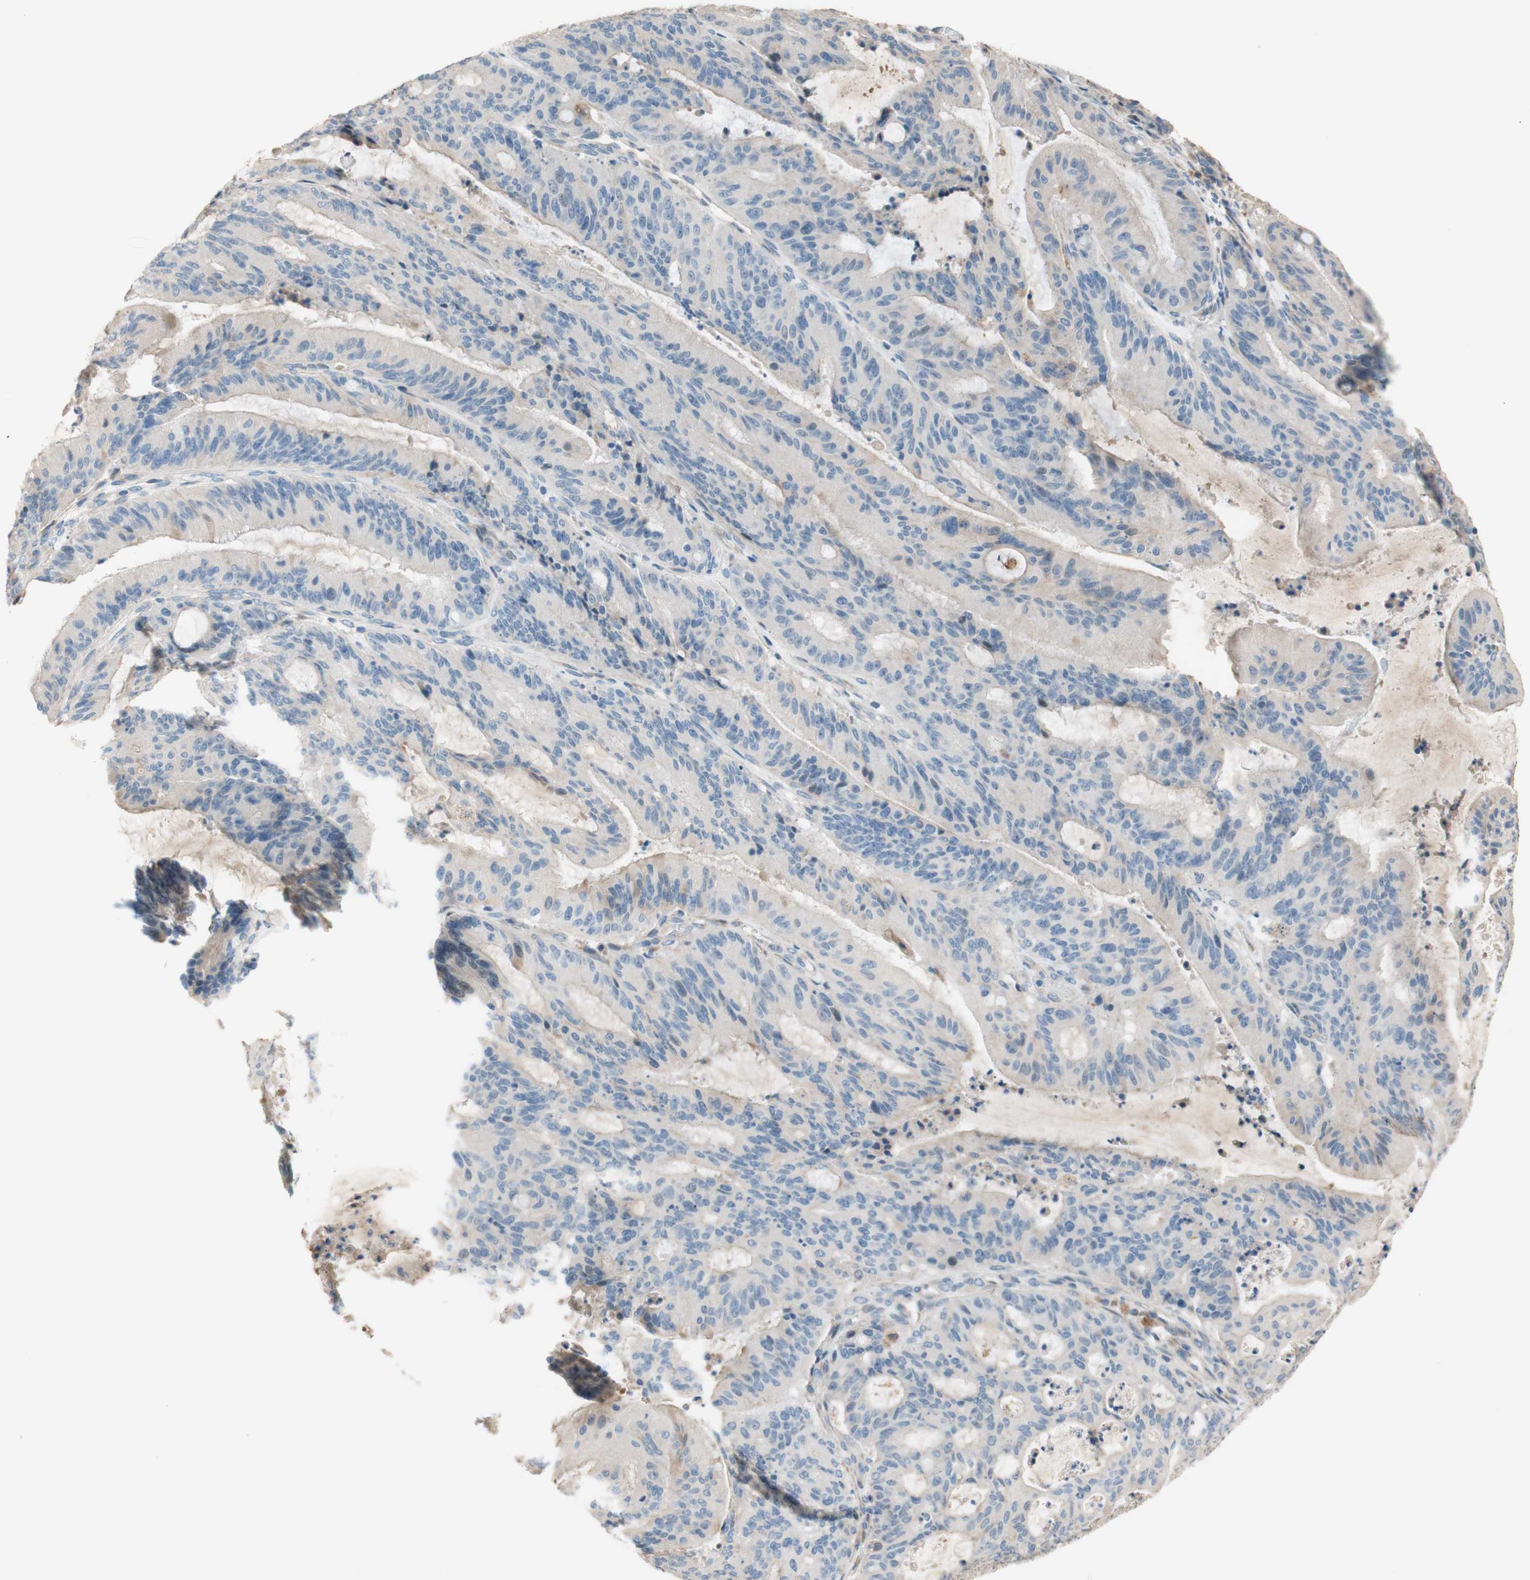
{"staining": {"intensity": "weak", "quantity": ">75%", "location": "cytoplasmic/membranous"}, "tissue": "liver cancer", "cell_type": "Tumor cells", "image_type": "cancer", "snomed": [{"axis": "morphology", "description": "Cholangiocarcinoma"}, {"axis": "topography", "description": "Liver"}], "caption": "Immunohistochemical staining of liver cholangiocarcinoma shows weak cytoplasmic/membranous protein staining in approximately >75% of tumor cells.", "gene": "PTPN21", "patient": {"sex": "female", "age": 73}}